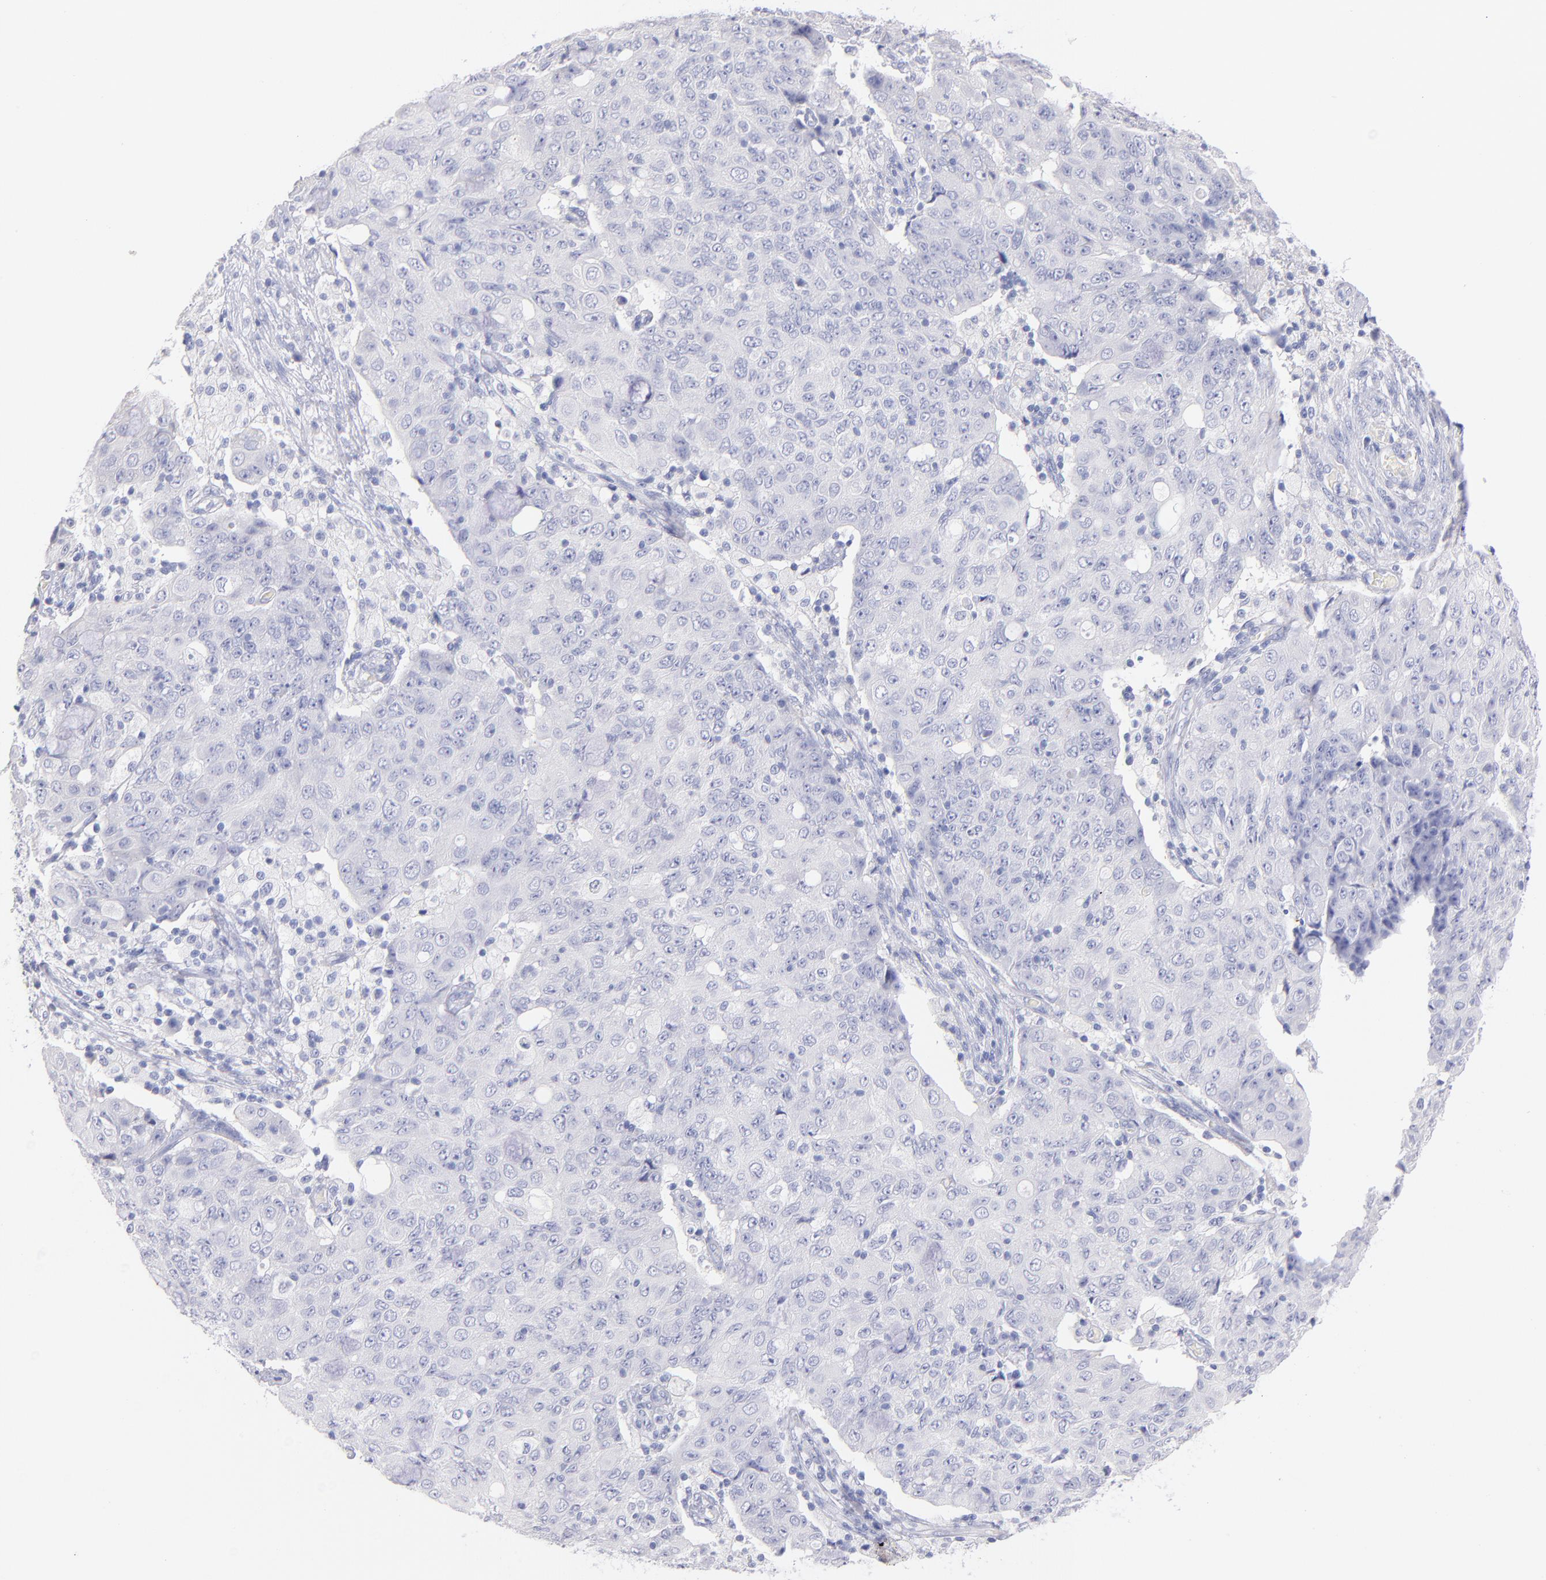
{"staining": {"intensity": "negative", "quantity": "none", "location": "none"}, "tissue": "ovarian cancer", "cell_type": "Tumor cells", "image_type": "cancer", "snomed": [{"axis": "morphology", "description": "Carcinoma, endometroid"}, {"axis": "topography", "description": "Ovary"}], "caption": "Tumor cells are negative for brown protein staining in ovarian endometroid carcinoma.", "gene": "SCGN", "patient": {"sex": "female", "age": 42}}